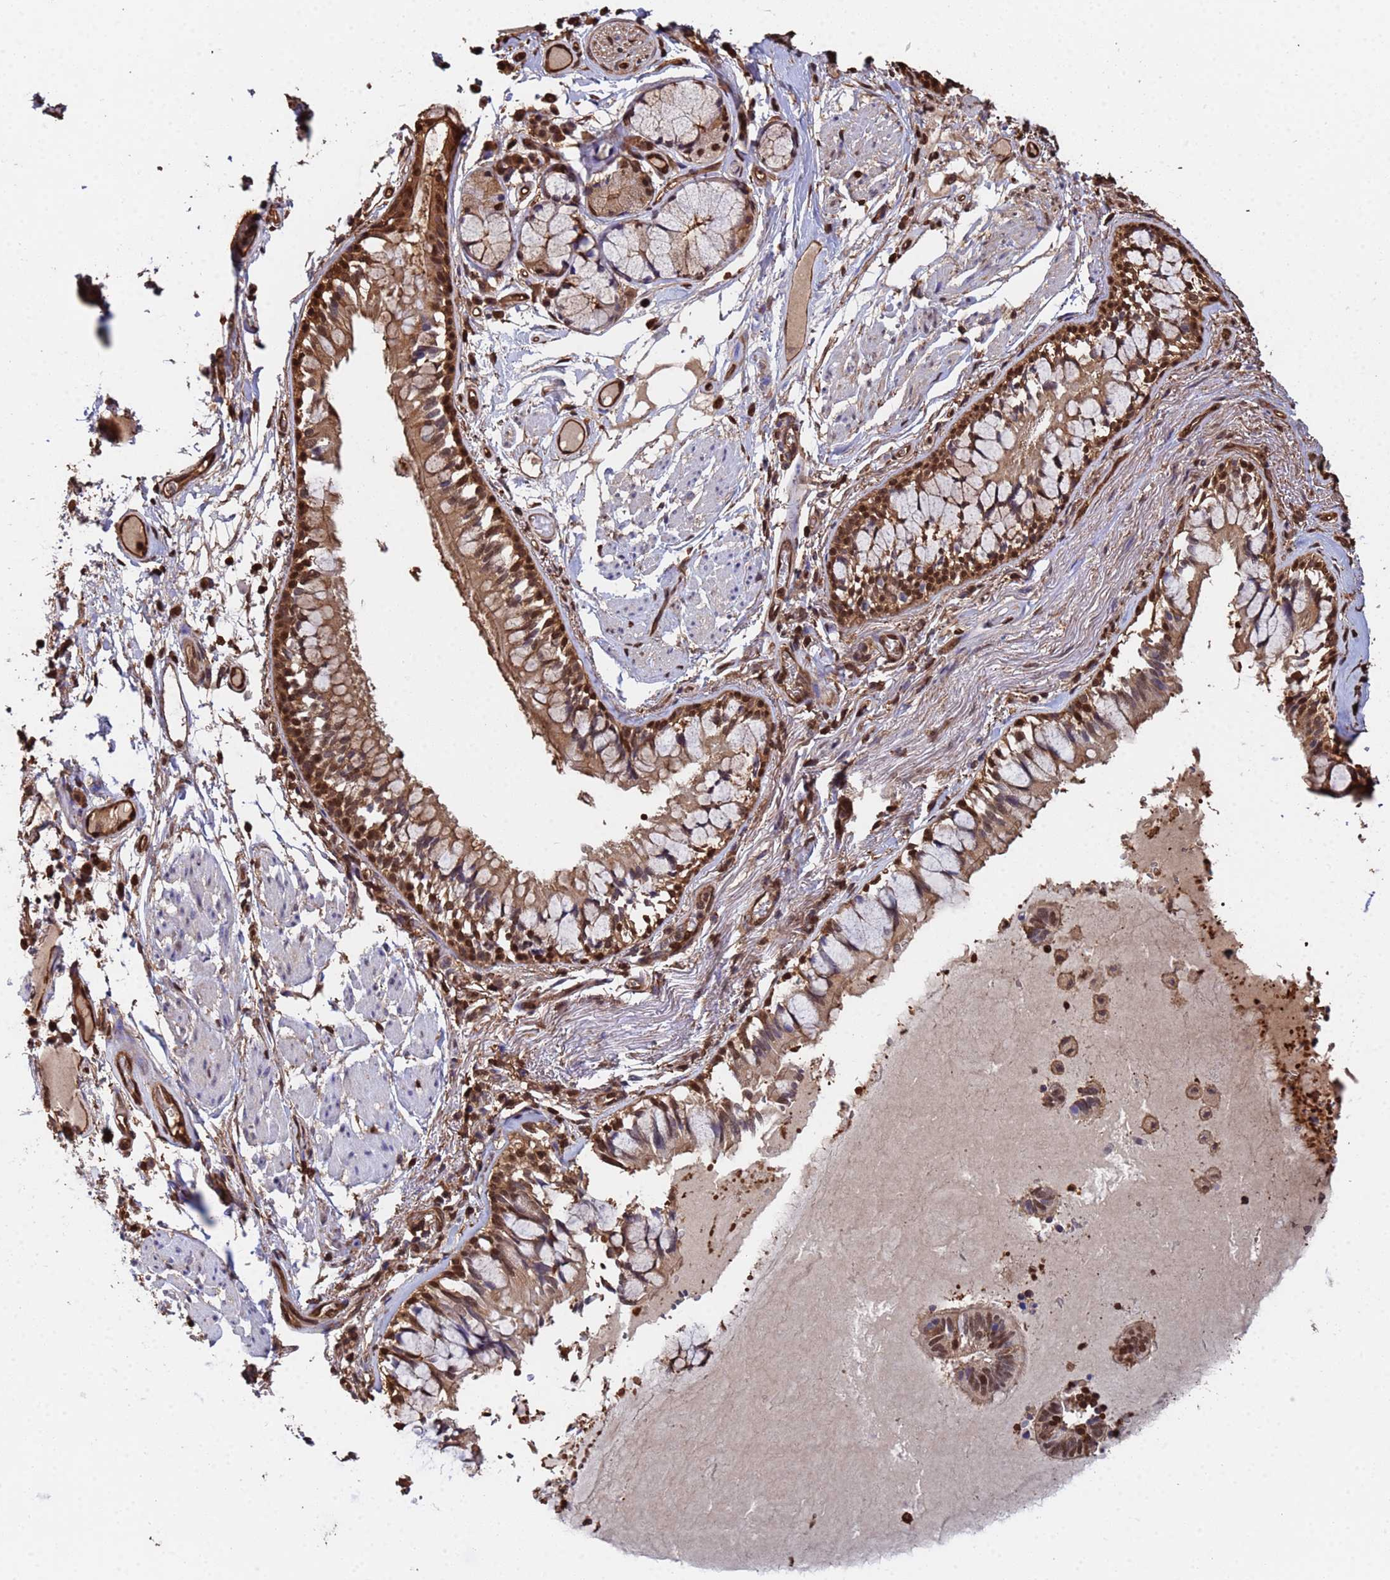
{"staining": {"intensity": "strong", "quantity": "25%-75%", "location": "nuclear"}, "tissue": "bronchus", "cell_type": "Respiratory epithelial cells", "image_type": "normal", "snomed": [{"axis": "morphology", "description": "Normal tissue, NOS"}, {"axis": "topography", "description": "Bronchus"}], "caption": "Strong nuclear expression for a protein is identified in approximately 25%-75% of respiratory epithelial cells of normal bronchus using immunohistochemistry (IHC).", "gene": "SUMO2", "patient": {"sex": "male", "age": 70}}